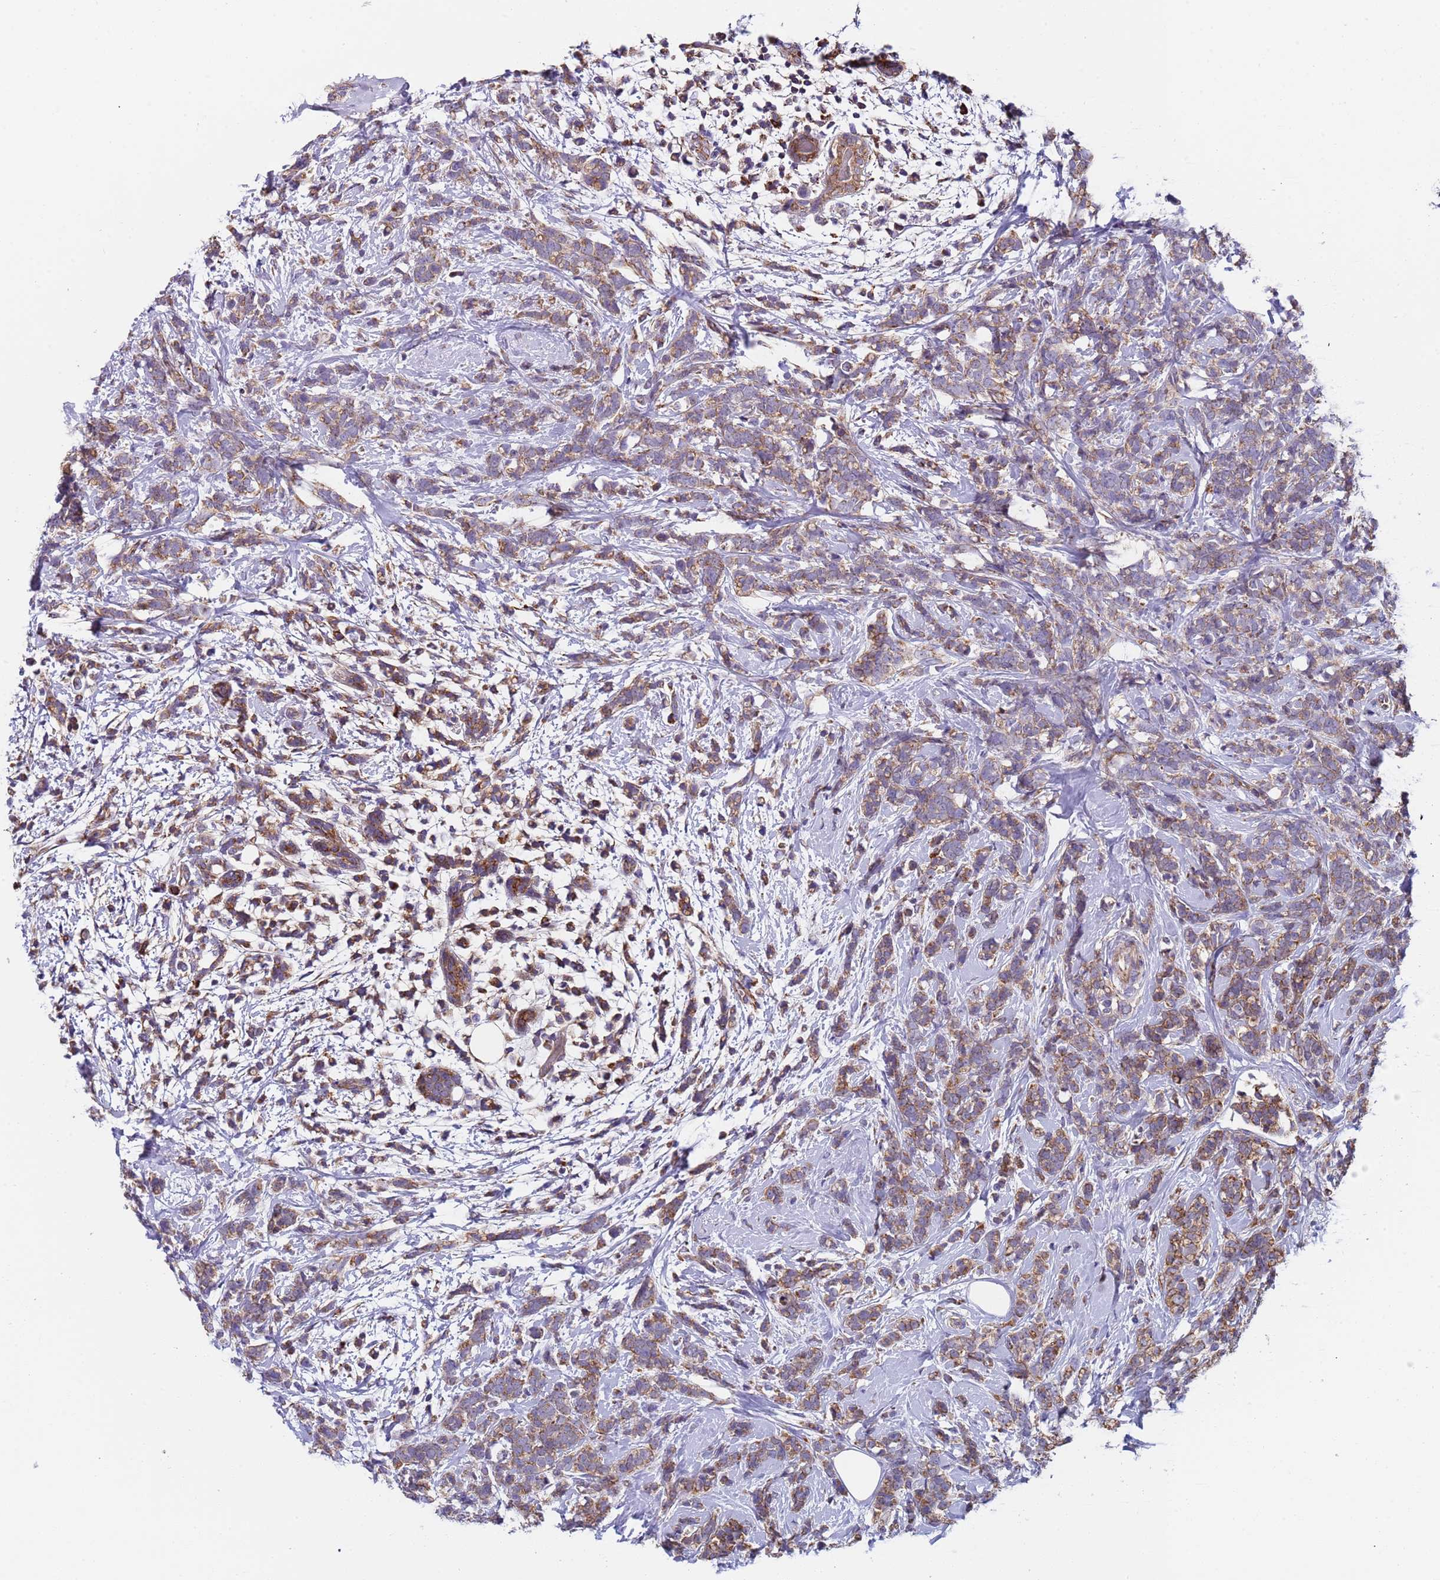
{"staining": {"intensity": "moderate", "quantity": ">75%", "location": "cytoplasmic/membranous"}, "tissue": "breast cancer", "cell_type": "Tumor cells", "image_type": "cancer", "snomed": [{"axis": "morphology", "description": "Lobular carcinoma"}, {"axis": "topography", "description": "Breast"}], "caption": "Brown immunohistochemical staining in human breast cancer demonstrates moderate cytoplasmic/membranous staining in about >75% of tumor cells. The staining was performed using DAB (3,3'-diaminobenzidine), with brown indicating positive protein expression. Nuclei are stained blue with hematoxylin.", "gene": "TMEM126A", "patient": {"sex": "female", "age": 58}}